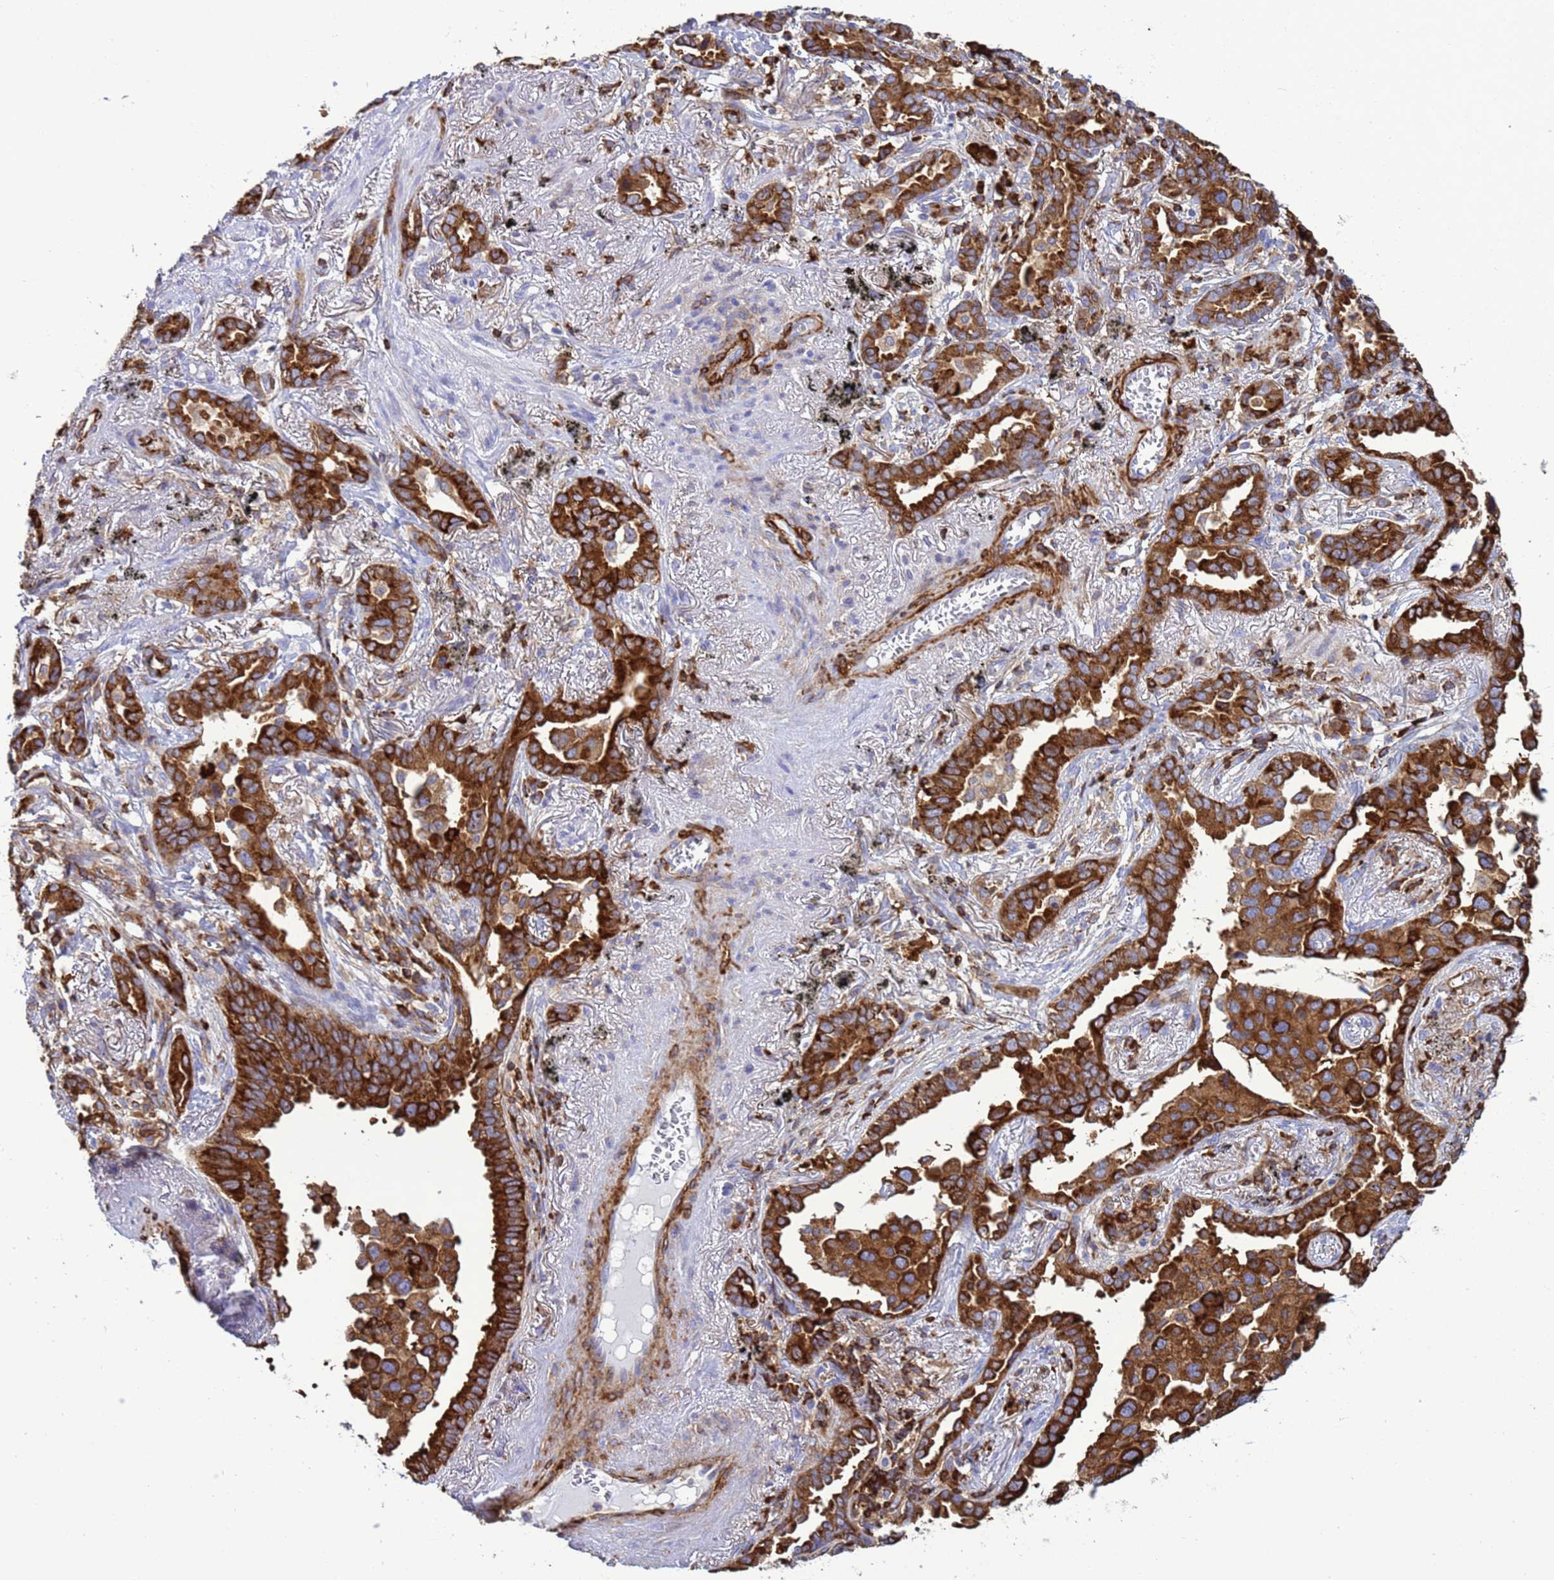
{"staining": {"intensity": "strong", "quantity": ">75%", "location": "cytoplasmic/membranous"}, "tissue": "lung cancer", "cell_type": "Tumor cells", "image_type": "cancer", "snomed": [{"axis": "morphology", "description": "Adenocarcinoma, NOS"}, {"axis": "topography", "description": "Lung"}], "caption": "Immunohistochemistry (IHC) image of lung adenocarcinoma stained for a protein (brown), which demonstrates high levels of strong cytoplasmic/membranous positivity in approximately >75% of tumor cells.", "gene": "EZR", "patient": {"sex": "male", "age": 67}}